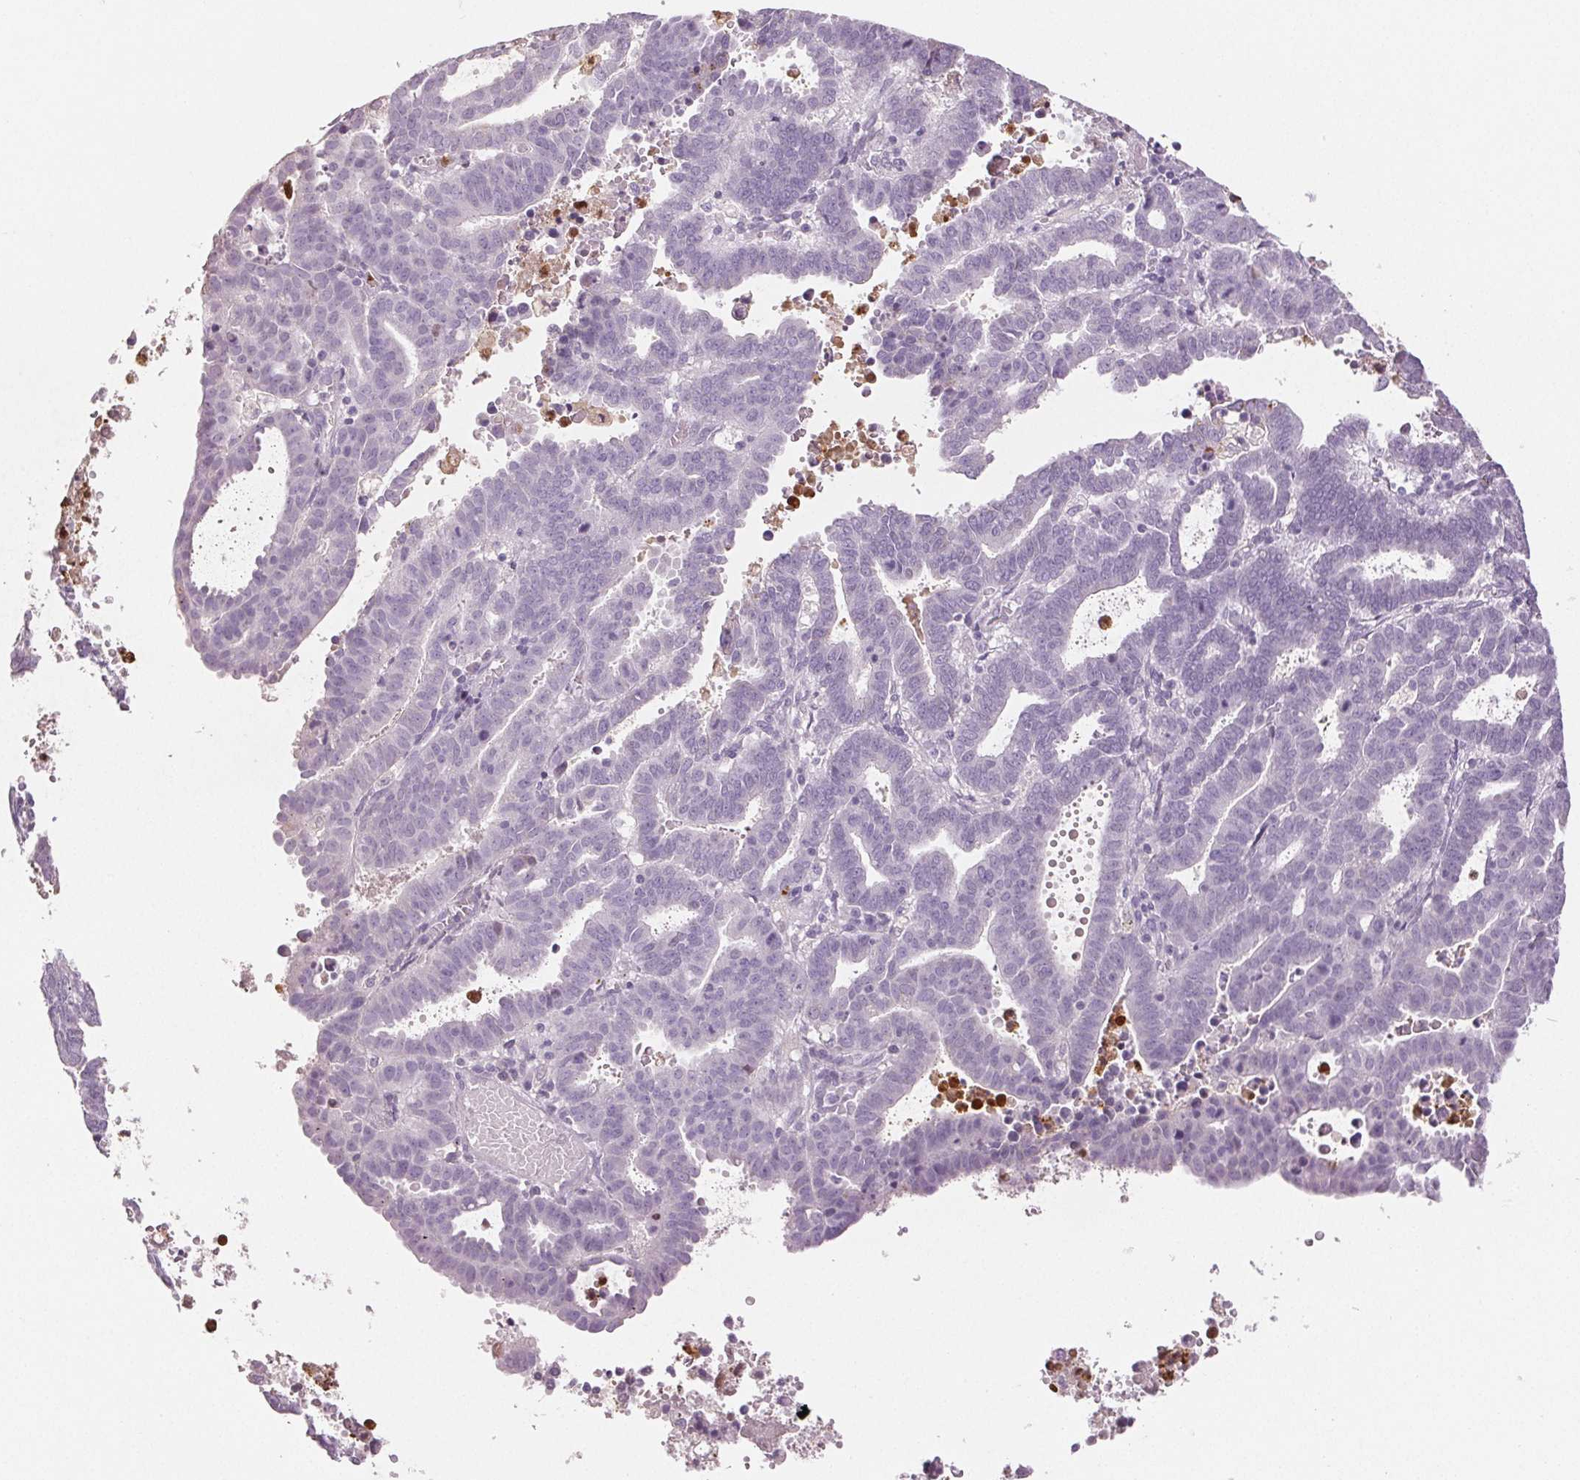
{"staining": {"intensity": "negative", "quantity": "none", "location": "none"}, "tissue": "endometrial cancer", "cell_type": "Tumor cells", "image_type": "cancer", "snomed": [{"axis": "morphology", "description": "Adenocarcinoma, NOS"}, {"axis": "topography", "description": "Uterus"}], "caption": "Tumor cells show no significant protein expression in endometrial cancer.", "gene": "LTF", "patient": {"sex": "female", "age": 83}}